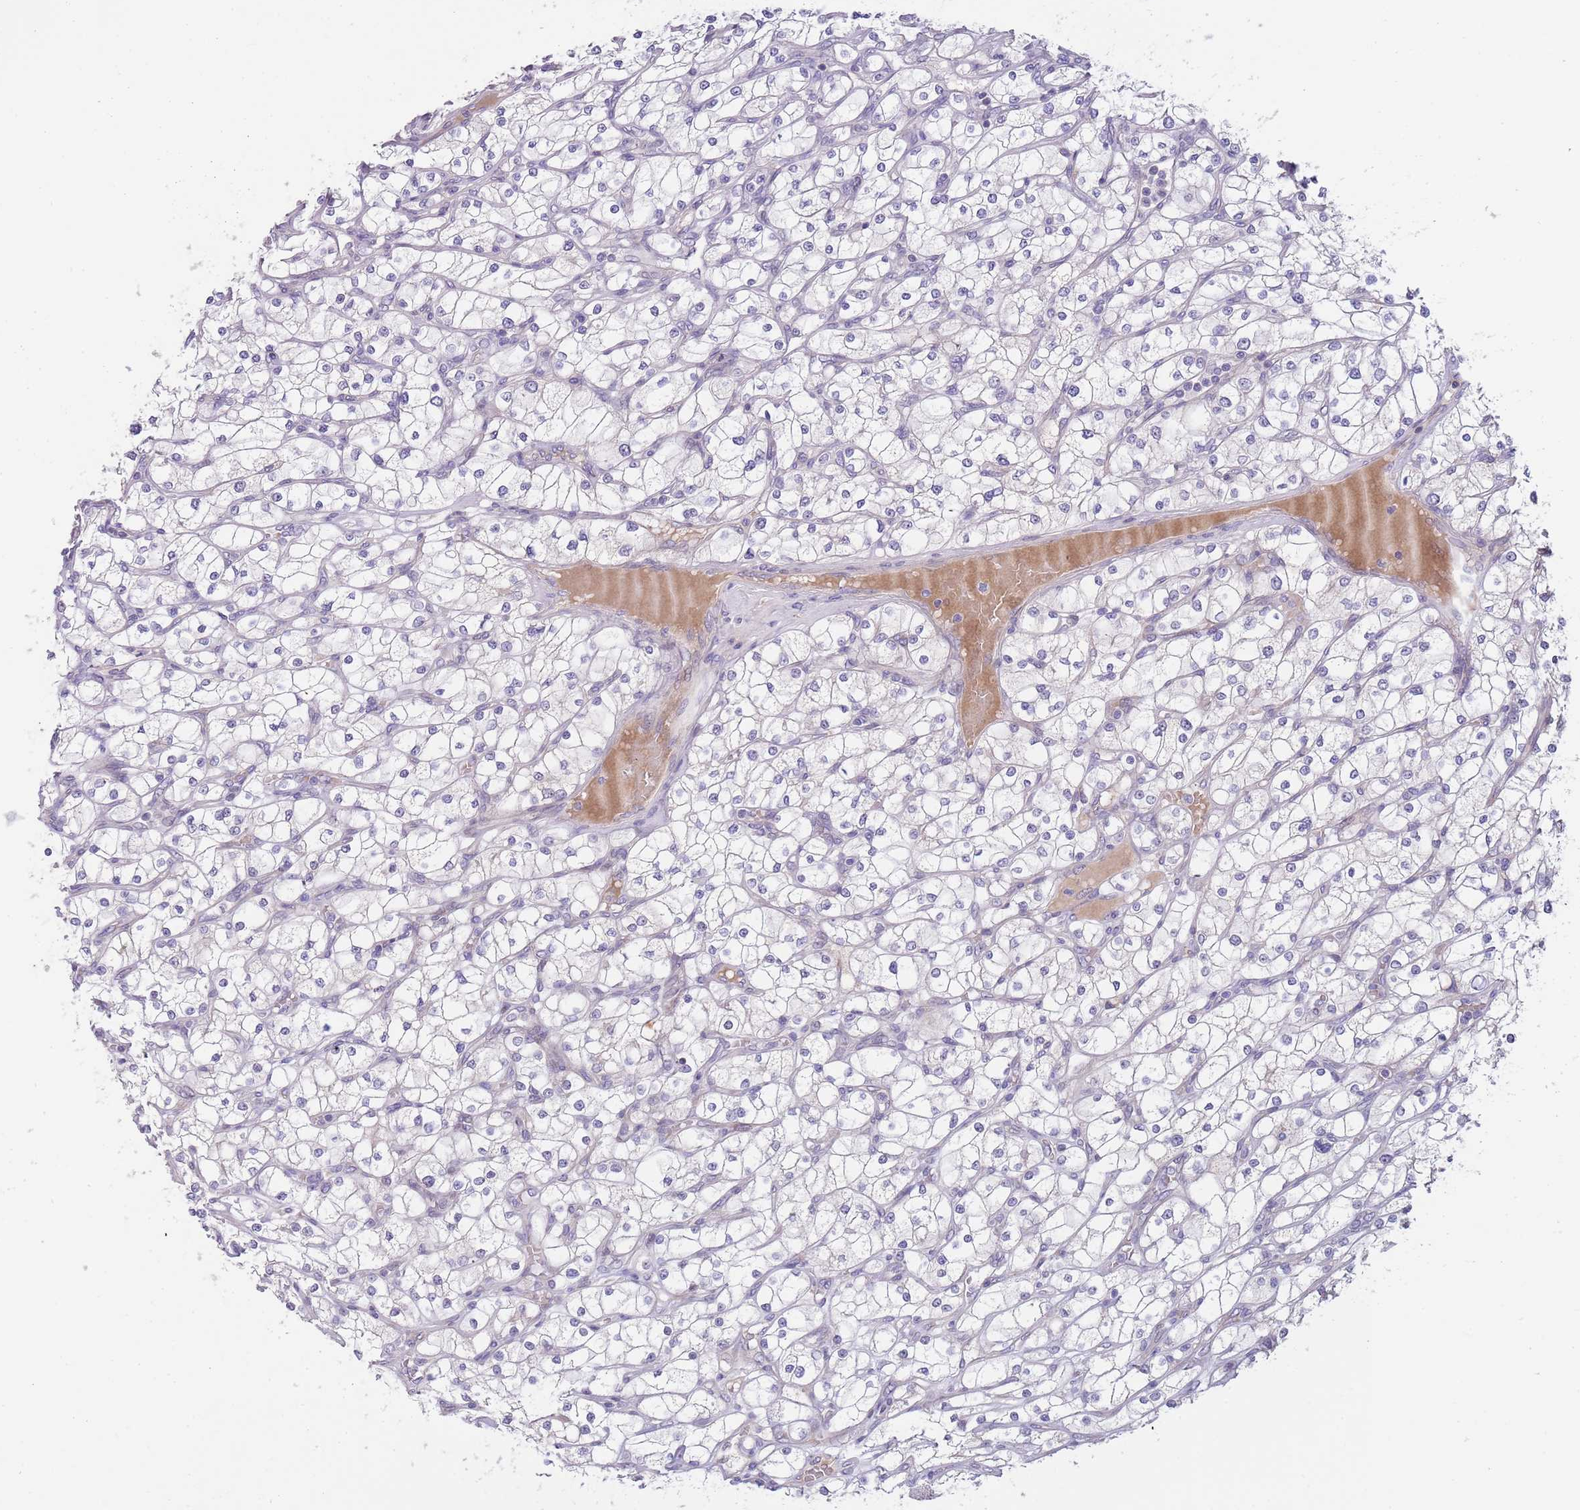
{"staining": {"intensity": "weak", "quantity": "<25%", "location": "cytoplasmic/membranous"}, "tissue": "renal cancer", "cell_type": "Tumor cells", "image_type": "cancer", "snomed": [{"axis": "morphology", "description": "Adenocarcinoma, NOS"}, {"axis": "topography", "description": "Kidney"}], "caption": "Tumor cells are negative for protein expression in human renal adenocarcinoma.", "gene": "AP1S2", "patient": {"sex": "male", "age": 80}}